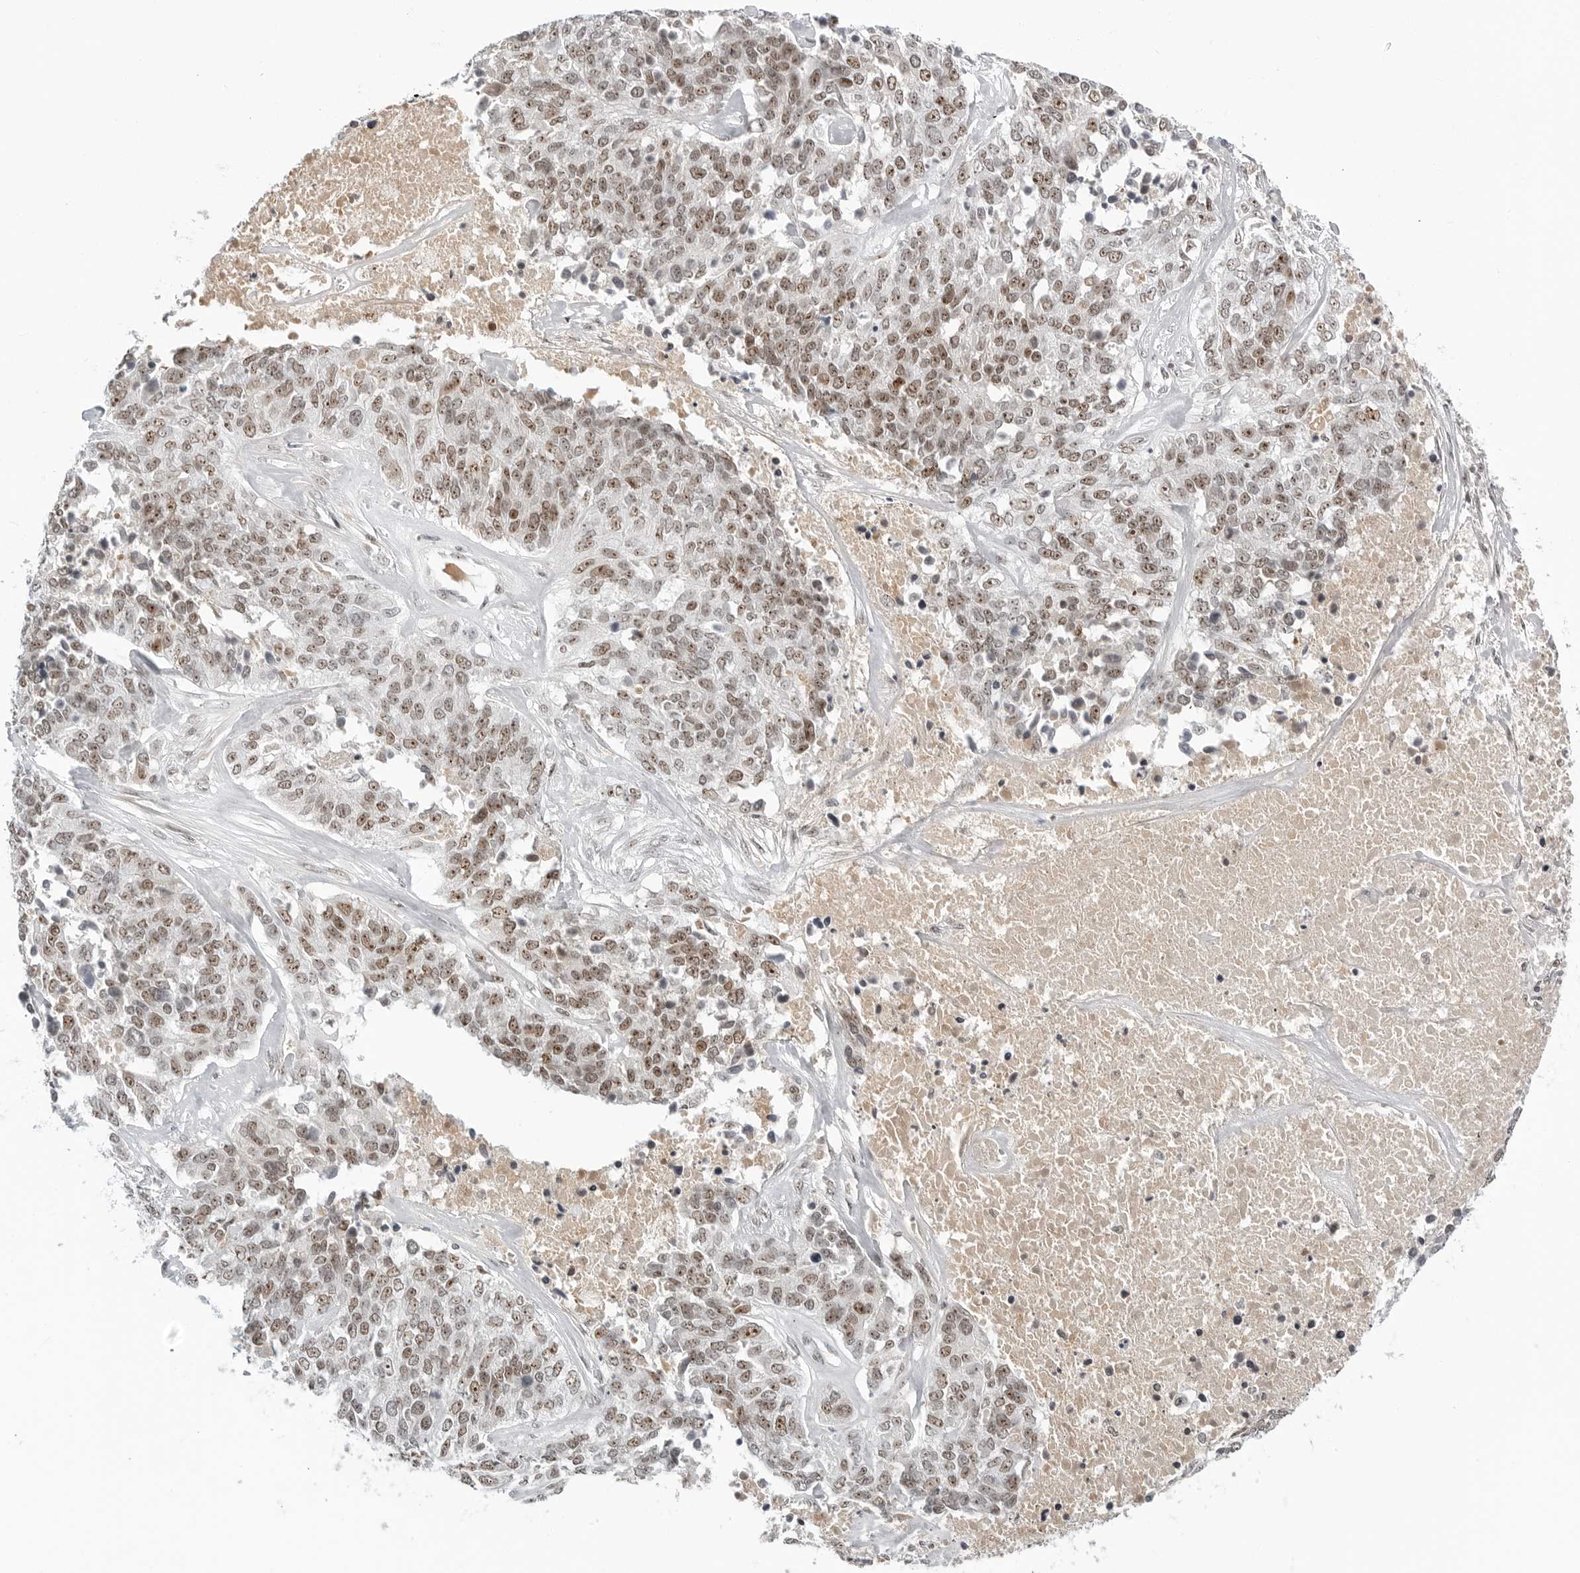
{"staining": {"intensity": "moderate", "quantity": ">75%", "location": "nuclear"}, "tissue": "ovarian cancer", "cell_type": "Tumor cells", "image_type": "cancer", "snomed": [{"axis": "morphology", "description": "Cystadenocarcinoma, serous, NOS"}, {"axis": "topography", "description": "Ovary"}], "caption": "Serous cystadenocarcinoma (ovarian) tissue demonstrates moderate nuclear expression in approximately >75% of tumor cells, visualized by immunohistochemistry.", "gene": "WRAP53", "patient": {"sex": "female", "age": 44}}